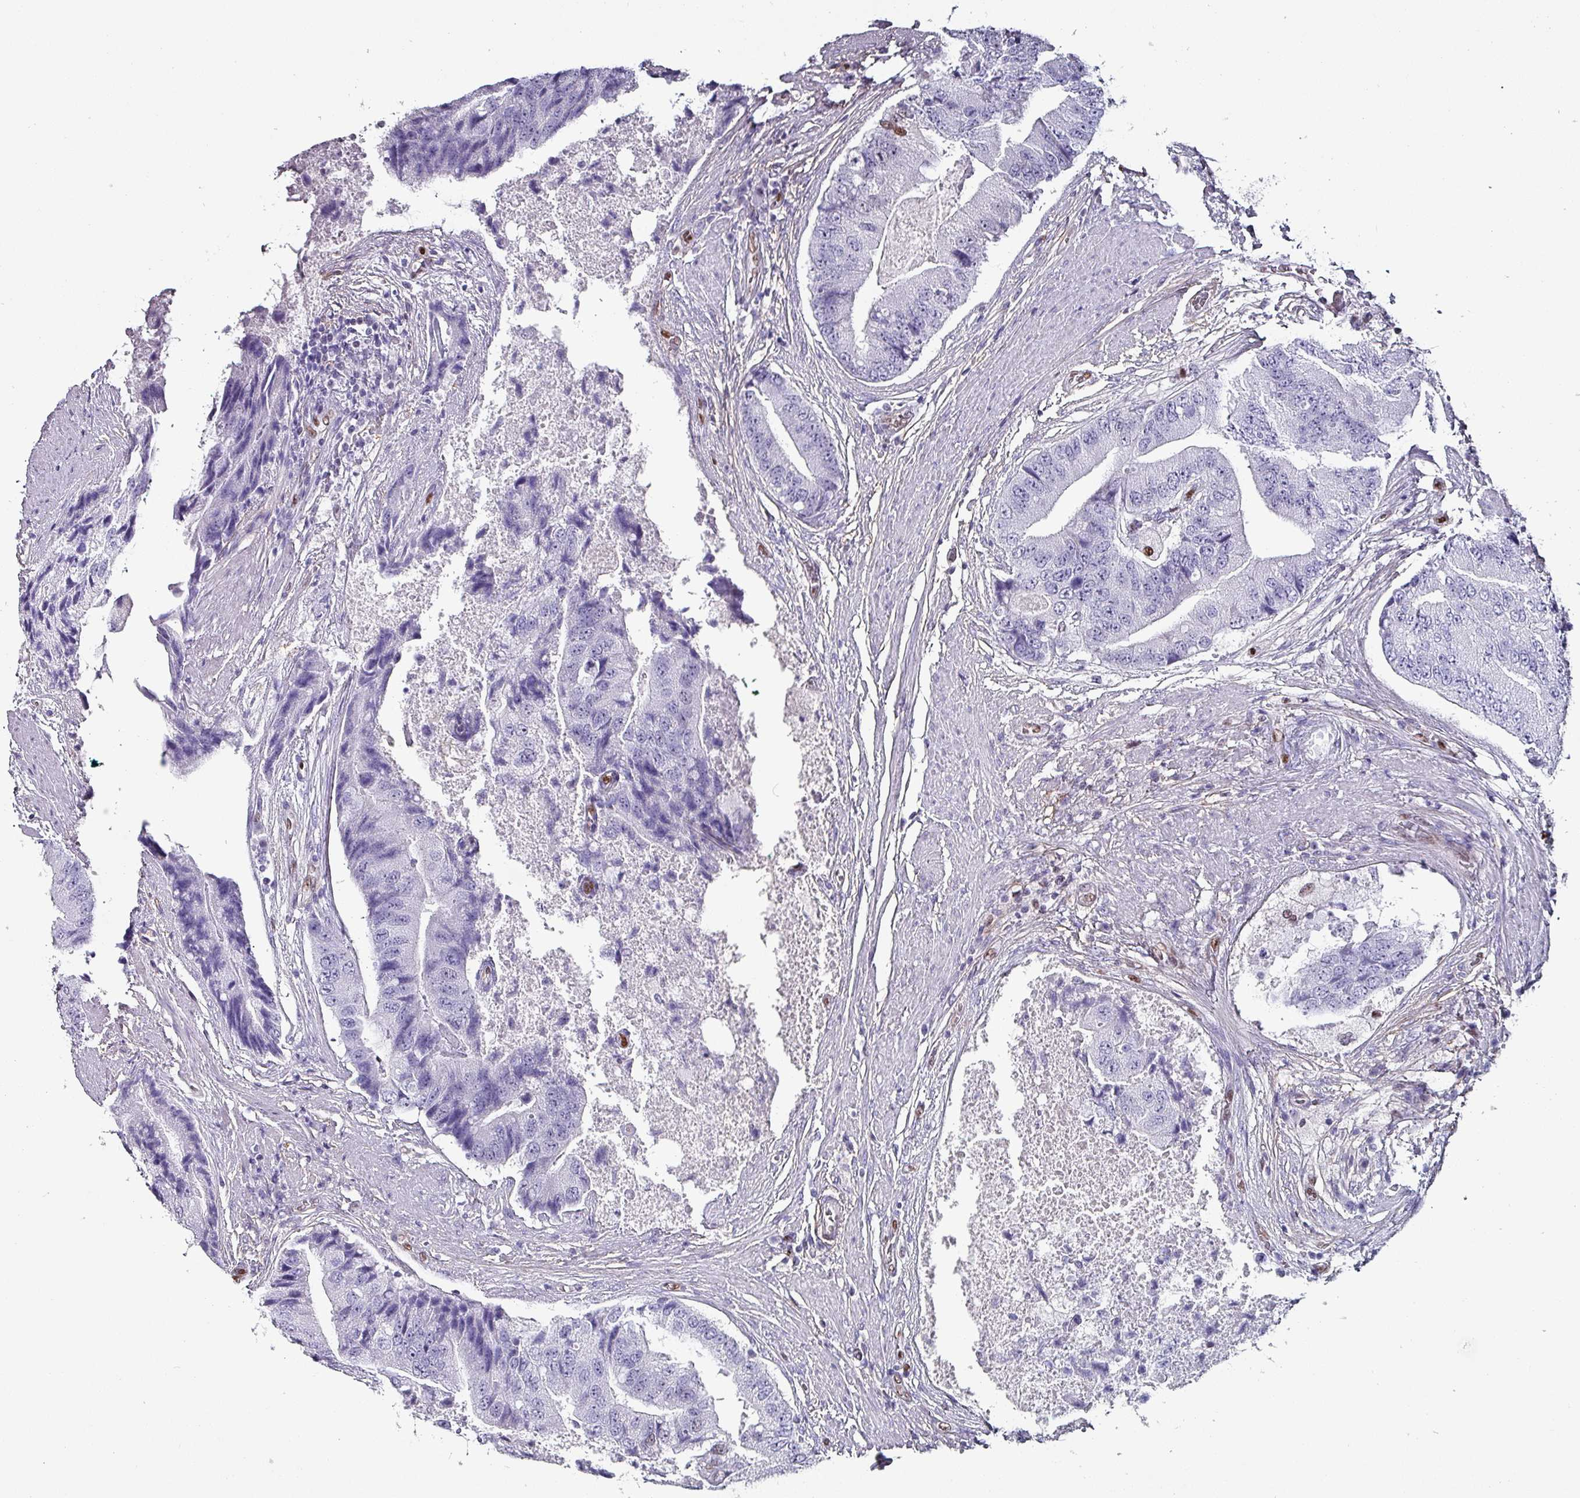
{"staining": {"intensity": "negative", "quantity": "none", "location": "none"}, "tissue": "prostate cancer", "cell_type": "Tumor cells", "image_type": "cancer", "snomed": [{"axis": "morphology", "description": "Adenocarcinoma, High grade"}, {"axis": "topography", "description": "Prostate"}], "caption": "Tumor cells are negative for protein expression in human adenocarcinoma (high-grade) (prostate).", "gene": "ZNF816-ZNF321P", "patient": {"sex": "male", "age": 70}}